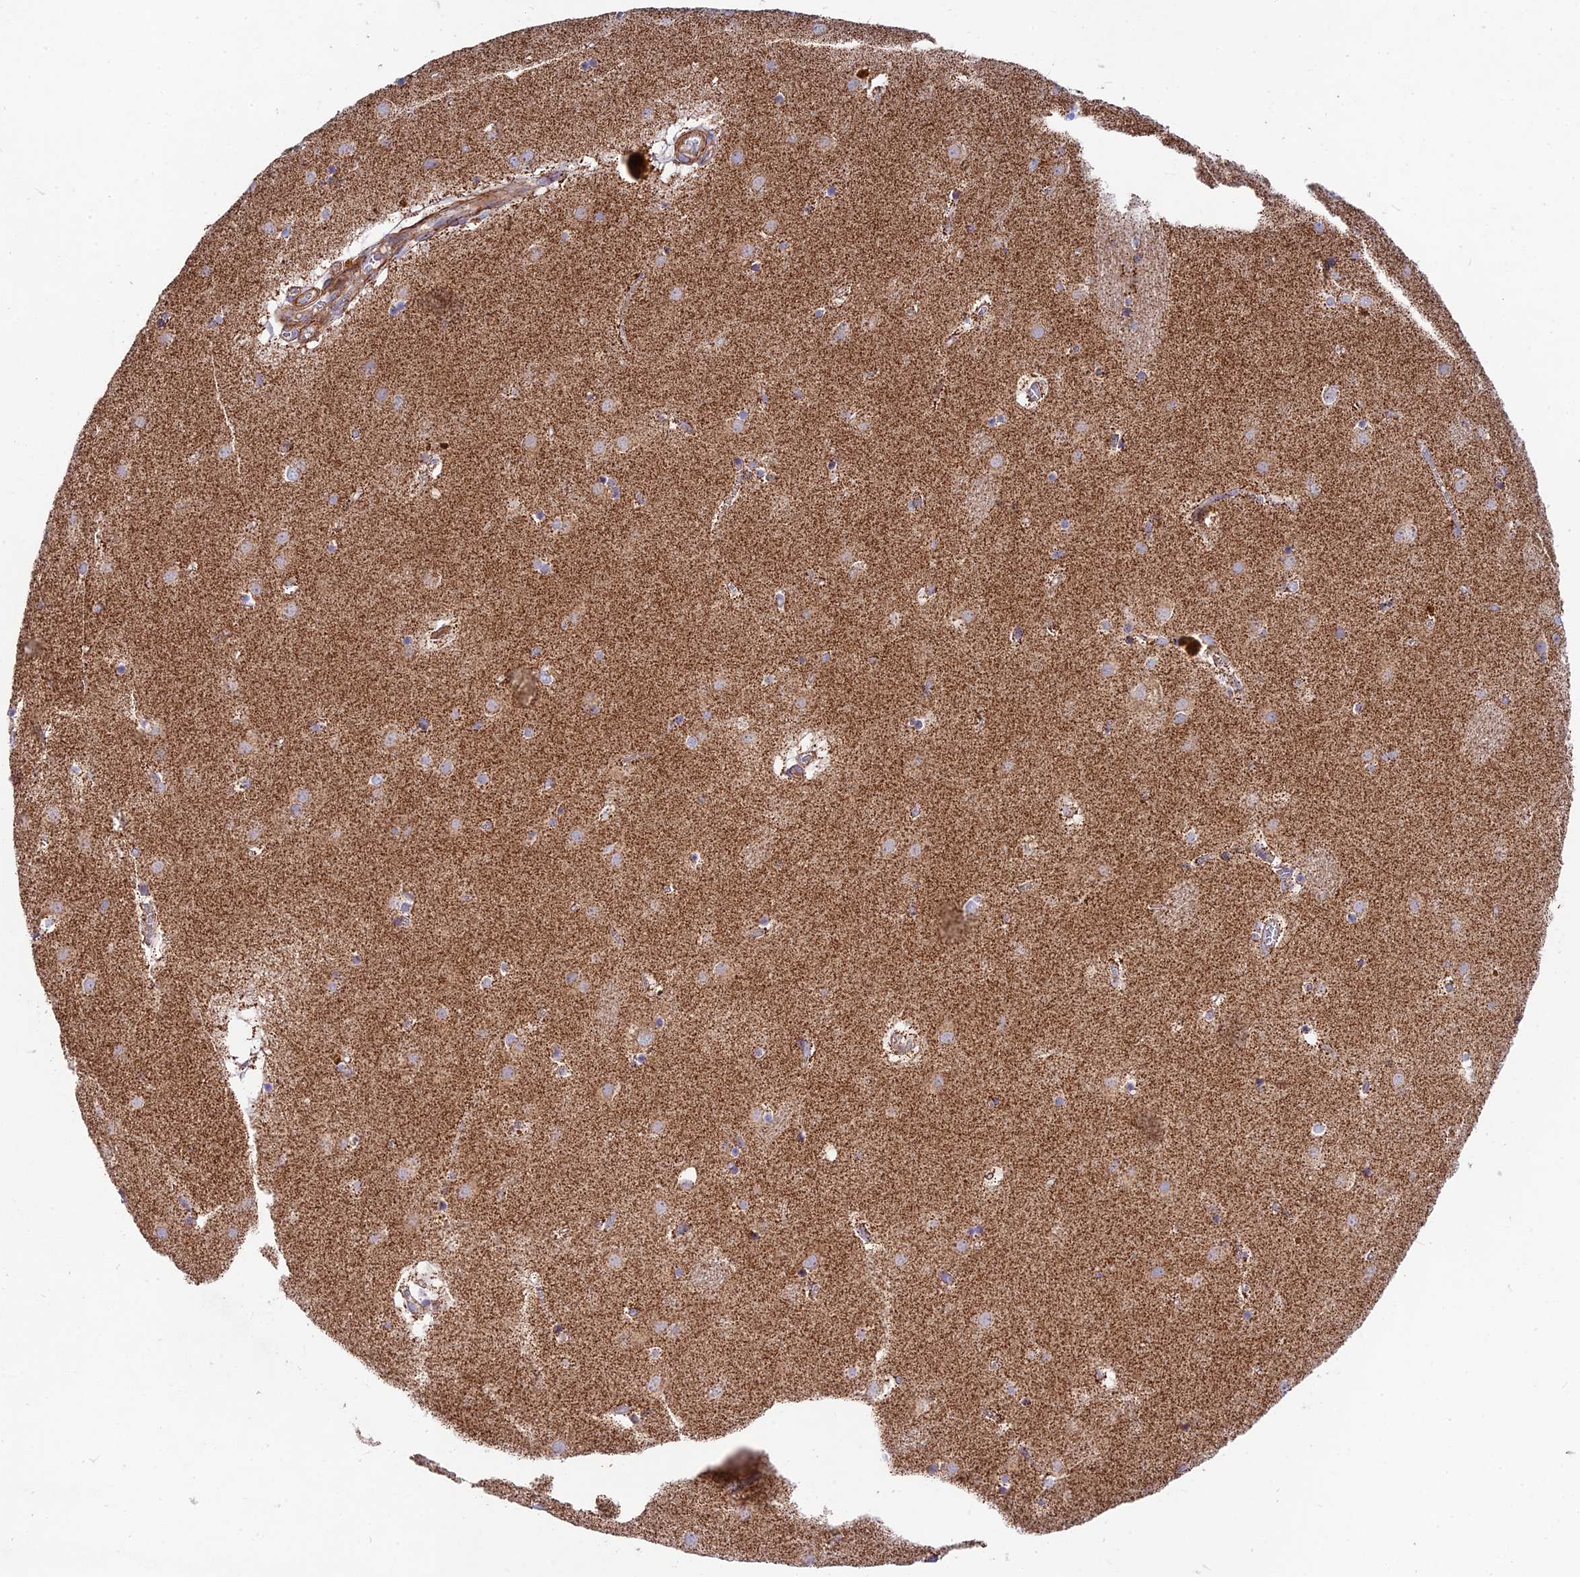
{"staining": {"intensity": "moderate", "quantity": "<25%", "location": "cytoplasmic/membranous"}, "tissue": "caudate", "cell_type": "Glial cells", "image_type": "normal", "snomed": [{"axis": "morphology", "description": "Normal tissue, NOS"}, {"axis": "topography", "description": "Lateral ventricle wall"}], "caption": "Unremarkable caudate reveals moderate cytoplasmic/membranous positivity in approximately <25% of glial cells.", "gene": "KHDC3L", "patient": {"sex": "male", "age": 70}}